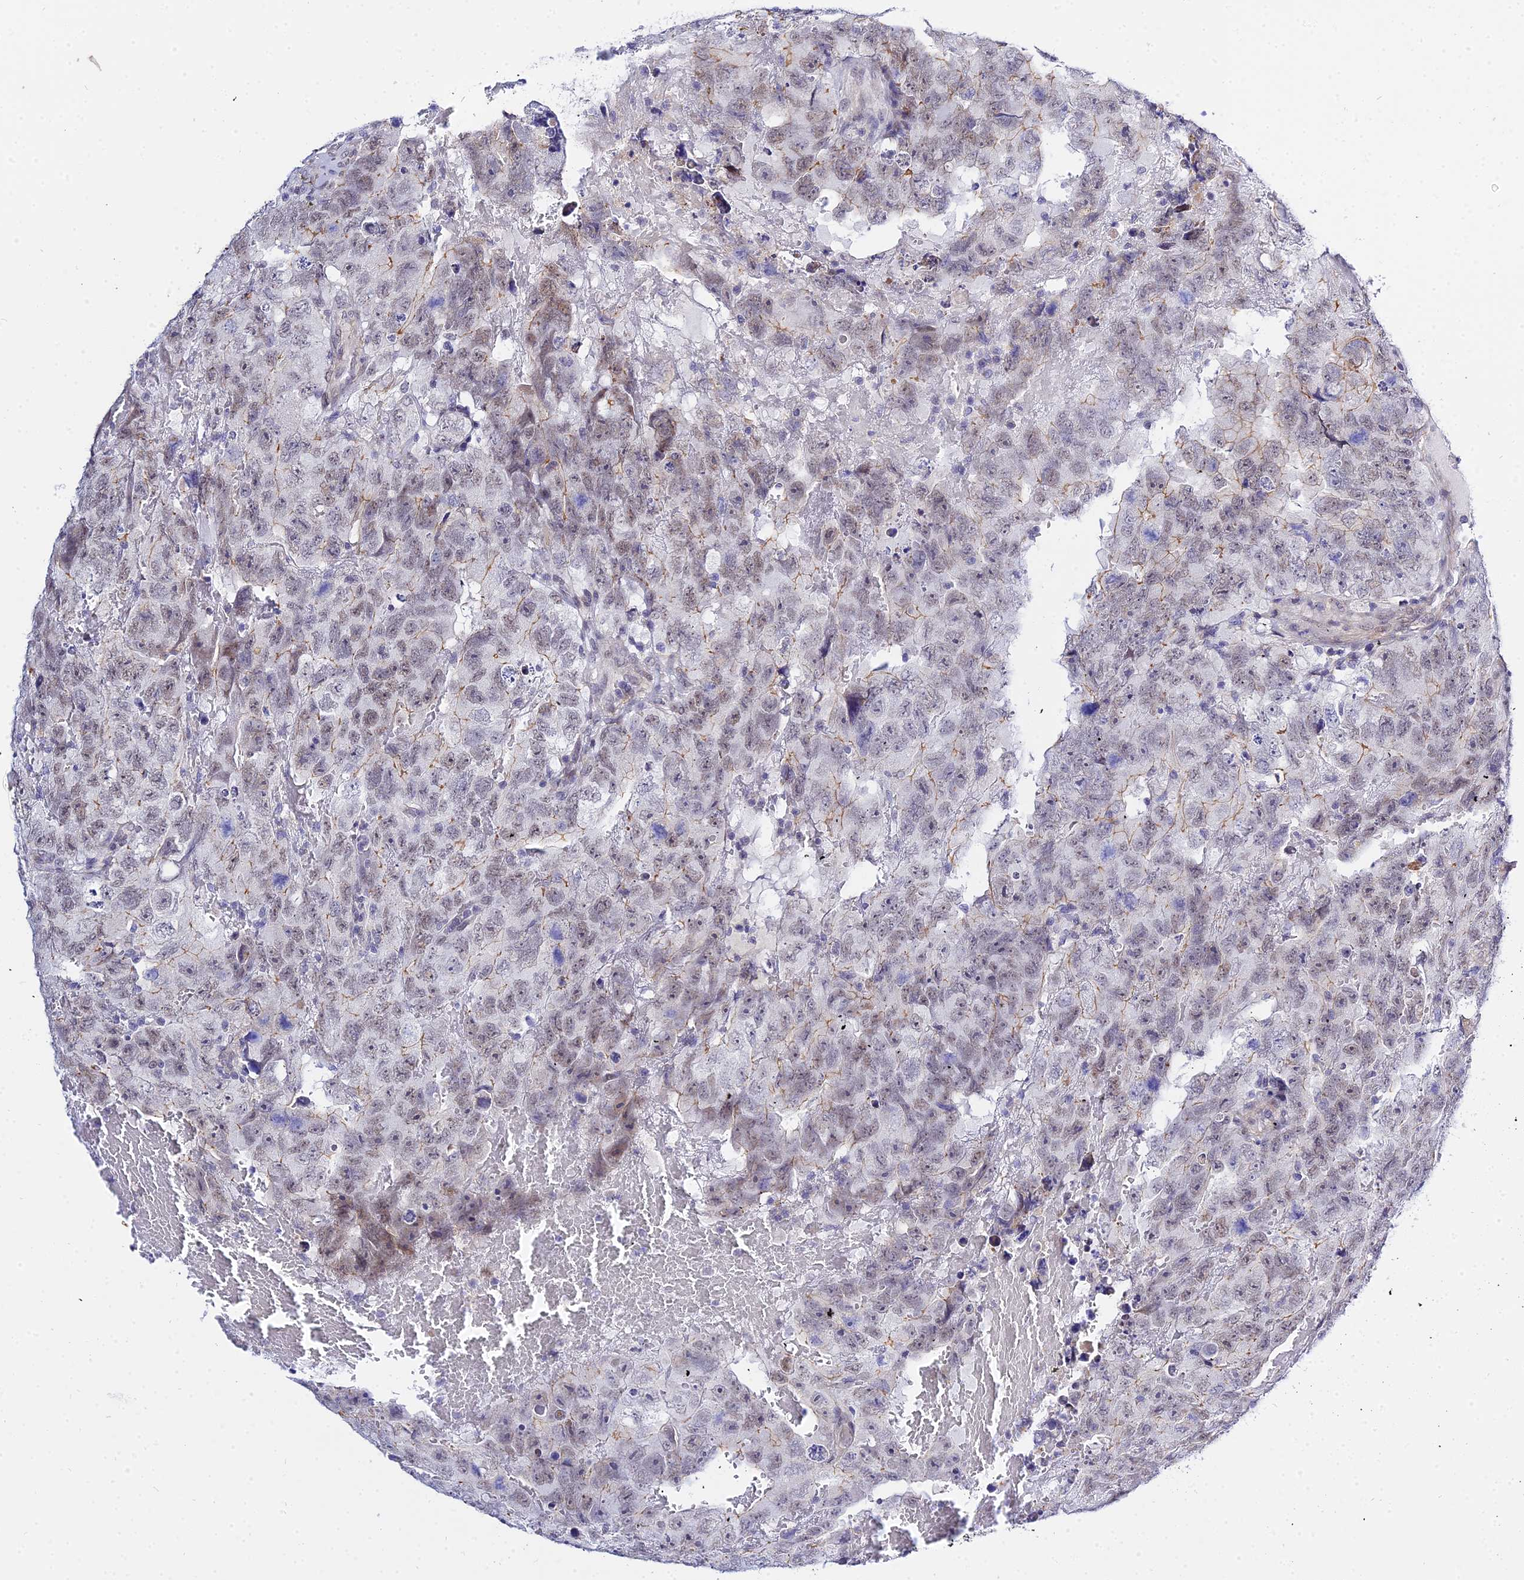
{"staining": {"intensity": "weak", "quantity": "25%-75%", "location": "nuclear"}, "tissue": "testis cancer", "cell_type": "Tumor cells", "image_type": "cancer", "snomed": [{"axis": "morphology", "description": "Carcinoma, Embryonal, NOS"}, {"axis": "topography", "description": "Testis"}], "caption": "The histopathology image shows immunohistochemical staining of embryonal carcinoma (testis). There is weak nuclear staining is appreciated in approximately 25%-75% of tumor cells.", "gene": "ZNF628", "patient": {"sex": "male", "age": 45}}